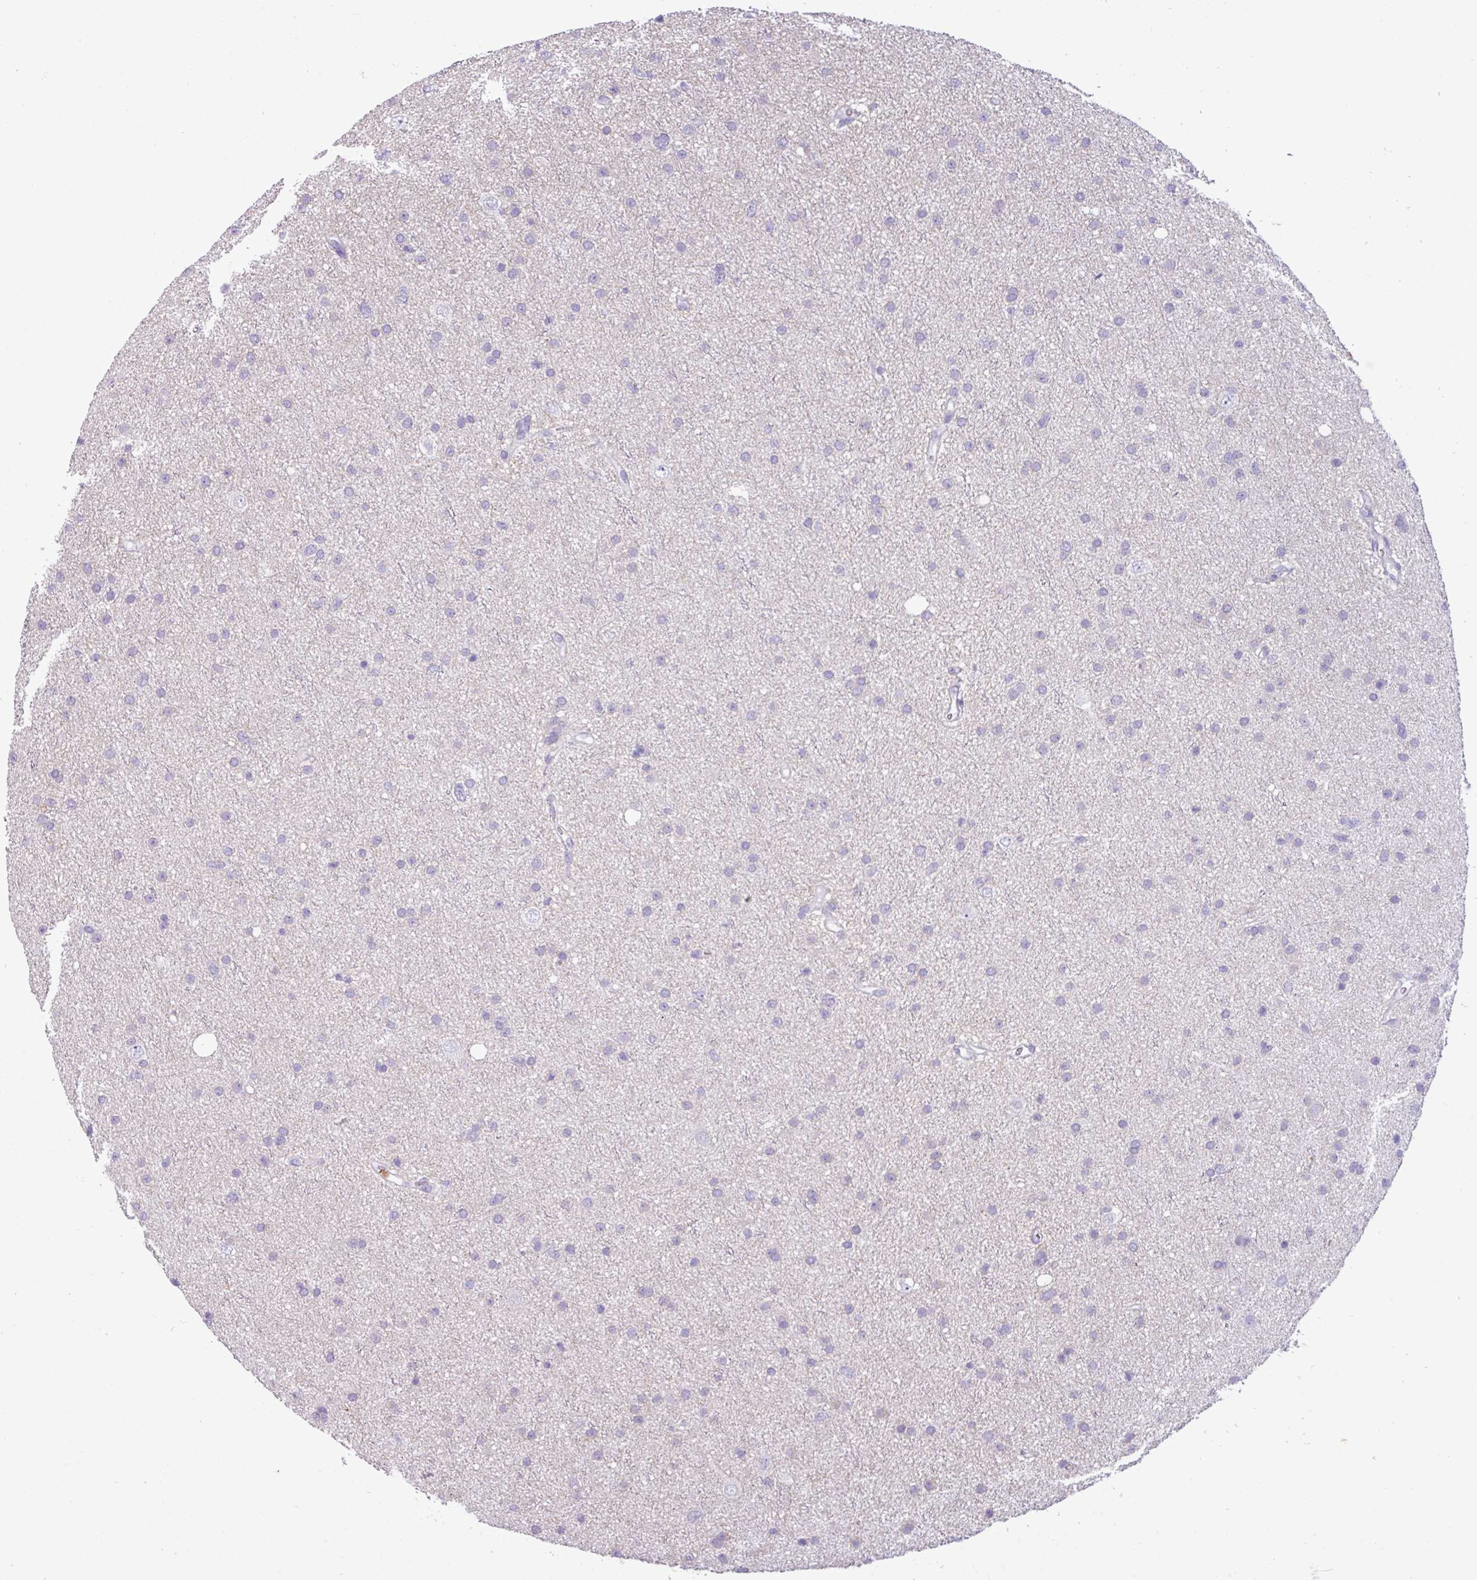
{"staining": {"intensity": "negative", "quantity": "none", "location": "none"}, "tissue": "glioma", "cell_type": "Tumor cells", "image_type": "cancer", "snomed": [{"axis": "morphology", "description": "Glioma, malignant, Low grade"}, {"axis": "topography", "description": "Cerebral cortex"}], "caption": "IHC of malignant glioma (low-grade) demonstrates no staining in tumor cells.", "gene": "TRIM39", "patient": {"sex": "female", "age": 39}}